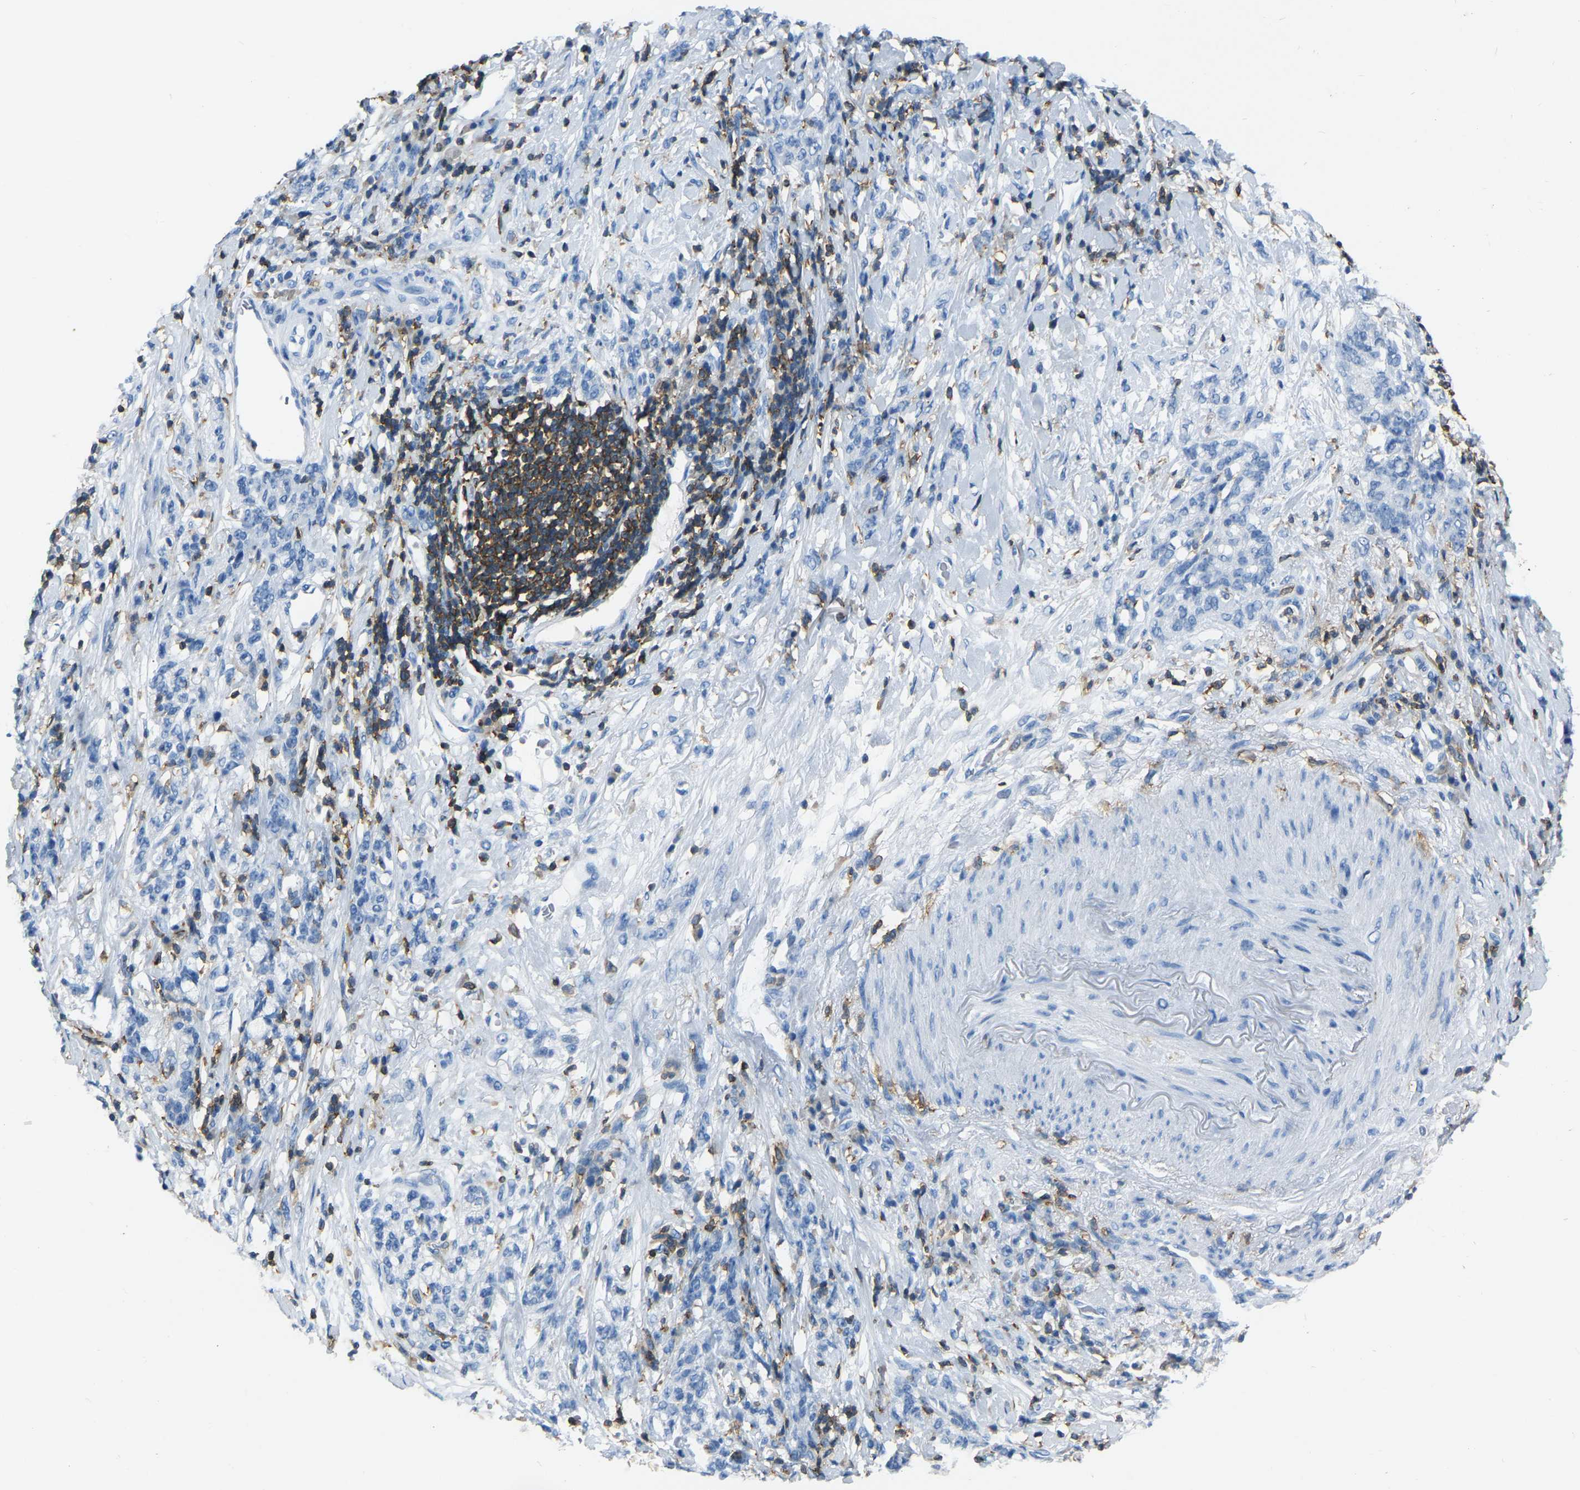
{"staining": {"intensity": "negative", "quantity": "none", "location": "none"}, "tissue": "stomach cancer", "cell_type": "Tumor cells", "image_type": "cancer", "snomed": [{"axis": "morphology", "description": "Adenocarcinoma, NOS"}, {"axis": "topography", "description": "Stomach, lower"}], "caption": "An image of human stomach cancer (adenocarcinoma) is negative for staining in tumor cells. (DAB (3,3'-diaminobenzidine) immunohistochemistry (IHC) with hematoxylin counter stain).", "gene": "ARHGAP45", "patient": {"sex": "male", "age": 88}}